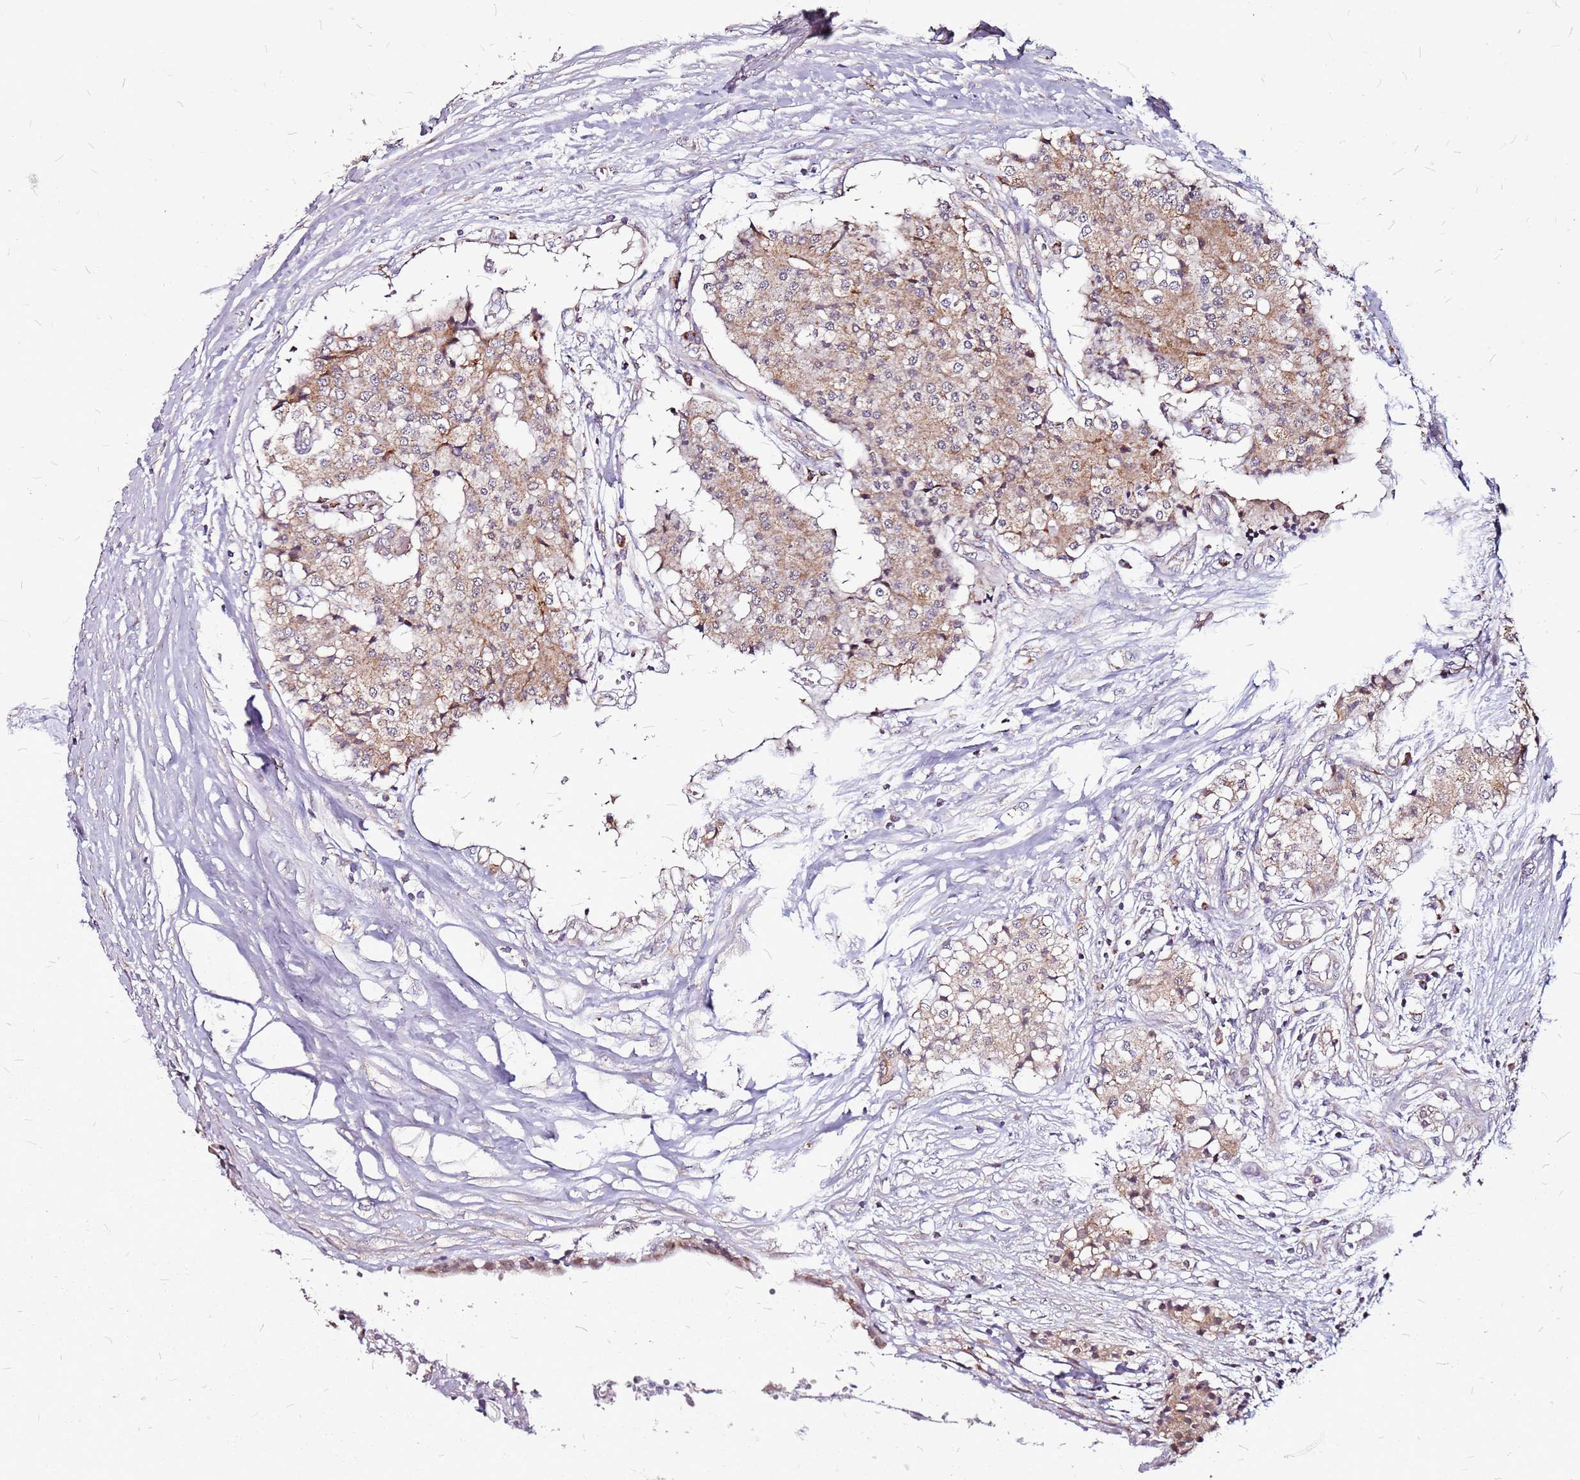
{"staining": {"intensity": "moderate", "quantity": ">75%", "location": "cytoplasmic/membranous"}, "tissue": "carcinoid", "cell_type": "Tumor cells", "image_type": "cancer", "snomed": [{"axis": "morphology", "description": "Carcinoid, malignant, NOS"}, {"axis": "topography", "description": "Colon"}], "caption": "The image exhibits a brown stain indicating the presence of a protein in the cytoplasmic/membranous of tumor cells in carcinoid.", "gene": "OR51T1", "patient": {"sex": "female", "age": 52}}